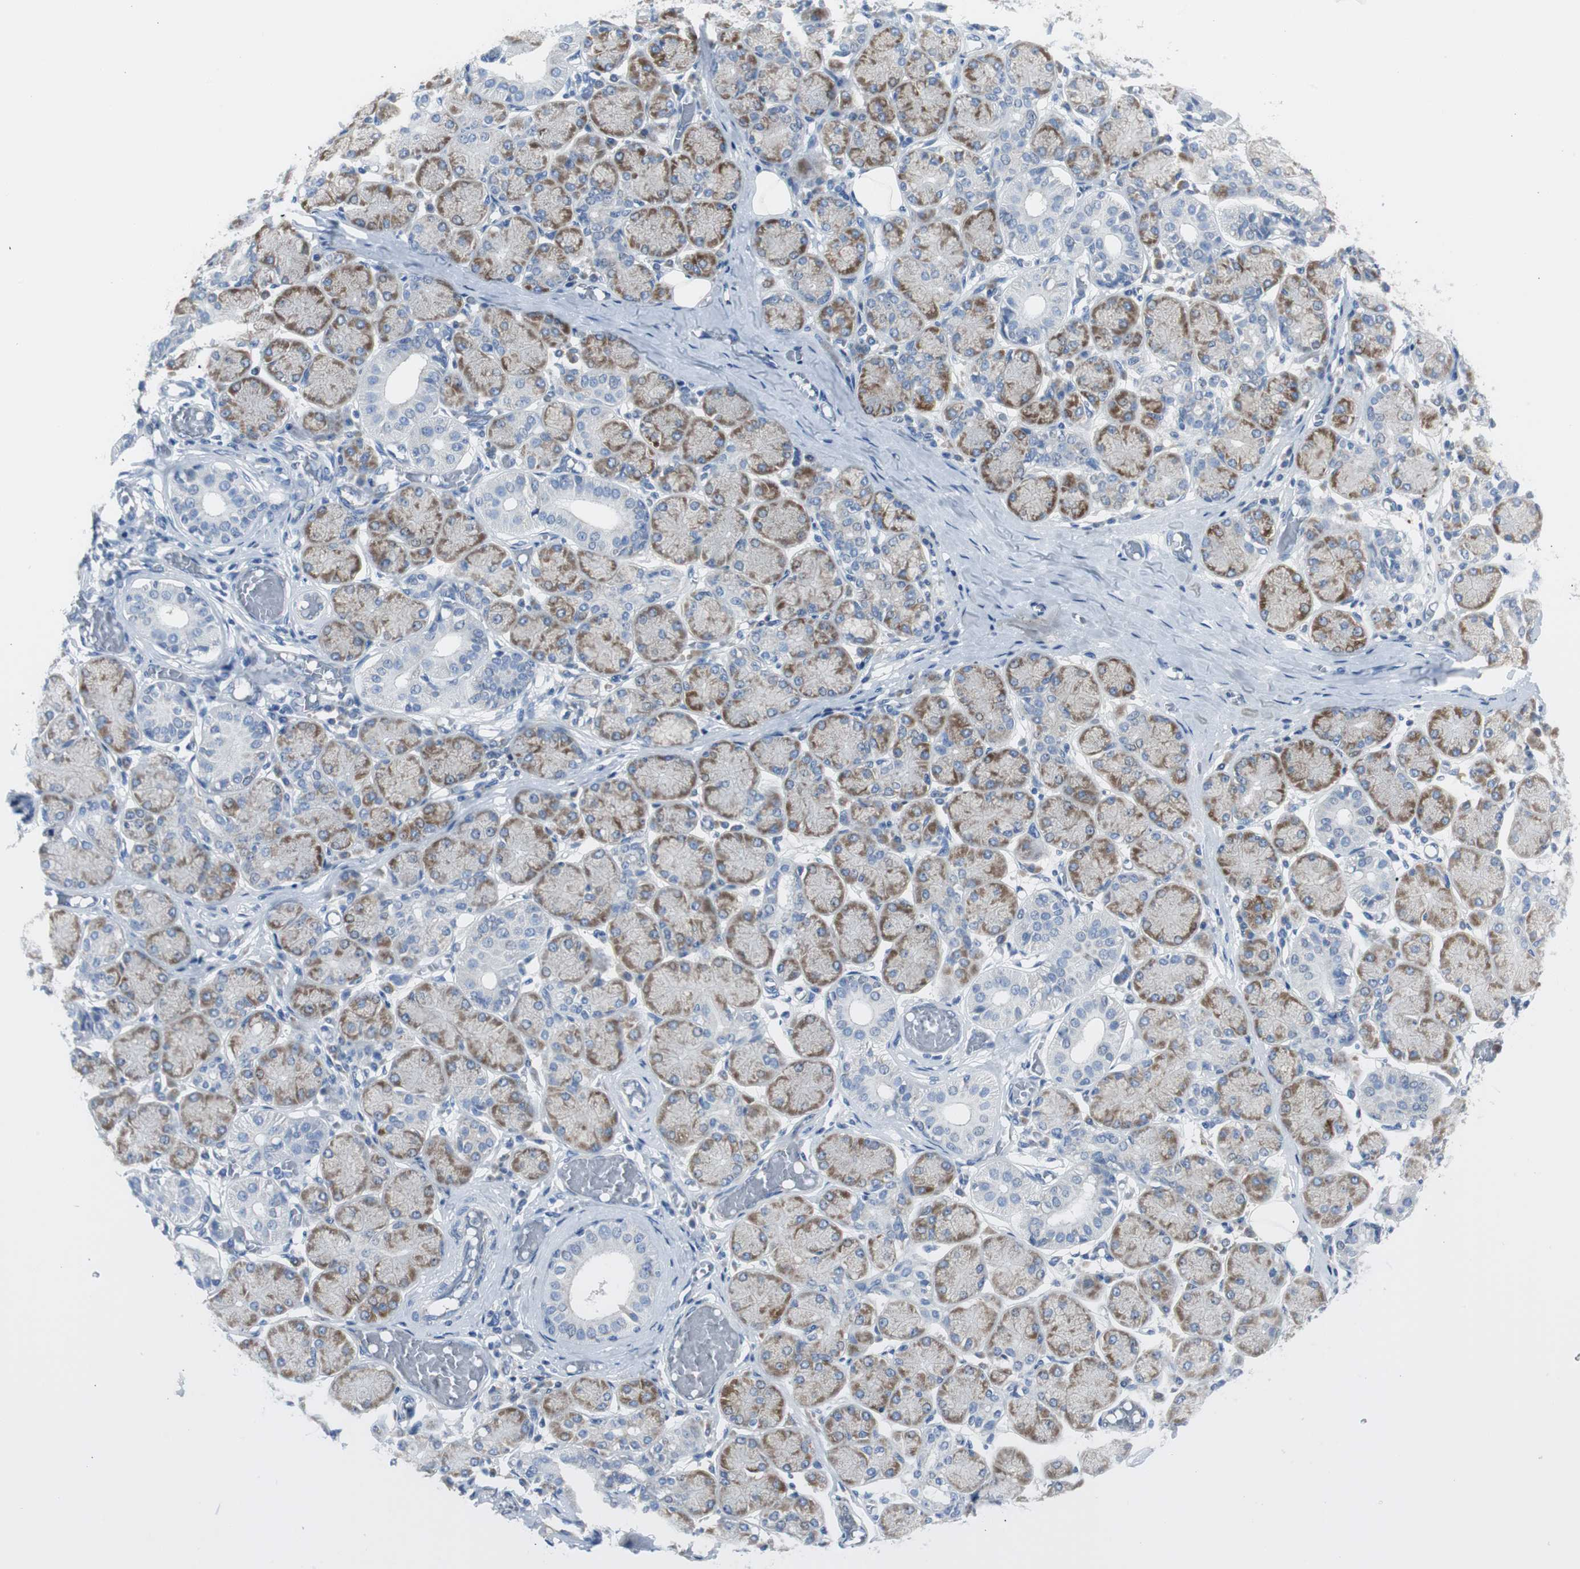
{"staining": {"intensity": "moderate", "quantity": ">75%", "location": "cytoplasmic/membranous"}, "tissue": "salivary gland", "cell_type": "Glandular cells", "image_type": "normal", "snomed": [{"axis": "morphology", "description": "Normal tissue, NOS"}, {"axis": "topography", "description": "Salivary gland"}], "caption": "Immunohistochemistry (IHC) micrograph of normal salivary gland: human salivary gland stained using immunohistochemistry (IHC) displays medium levels of moderate protein expression localized specifically in the cytoplasmic/membranous of glandular cells, appearing as a cytoplasmic/membranous brown color.", "gene": "RPS12", "patient": {"sex": "female", "age": 24}}